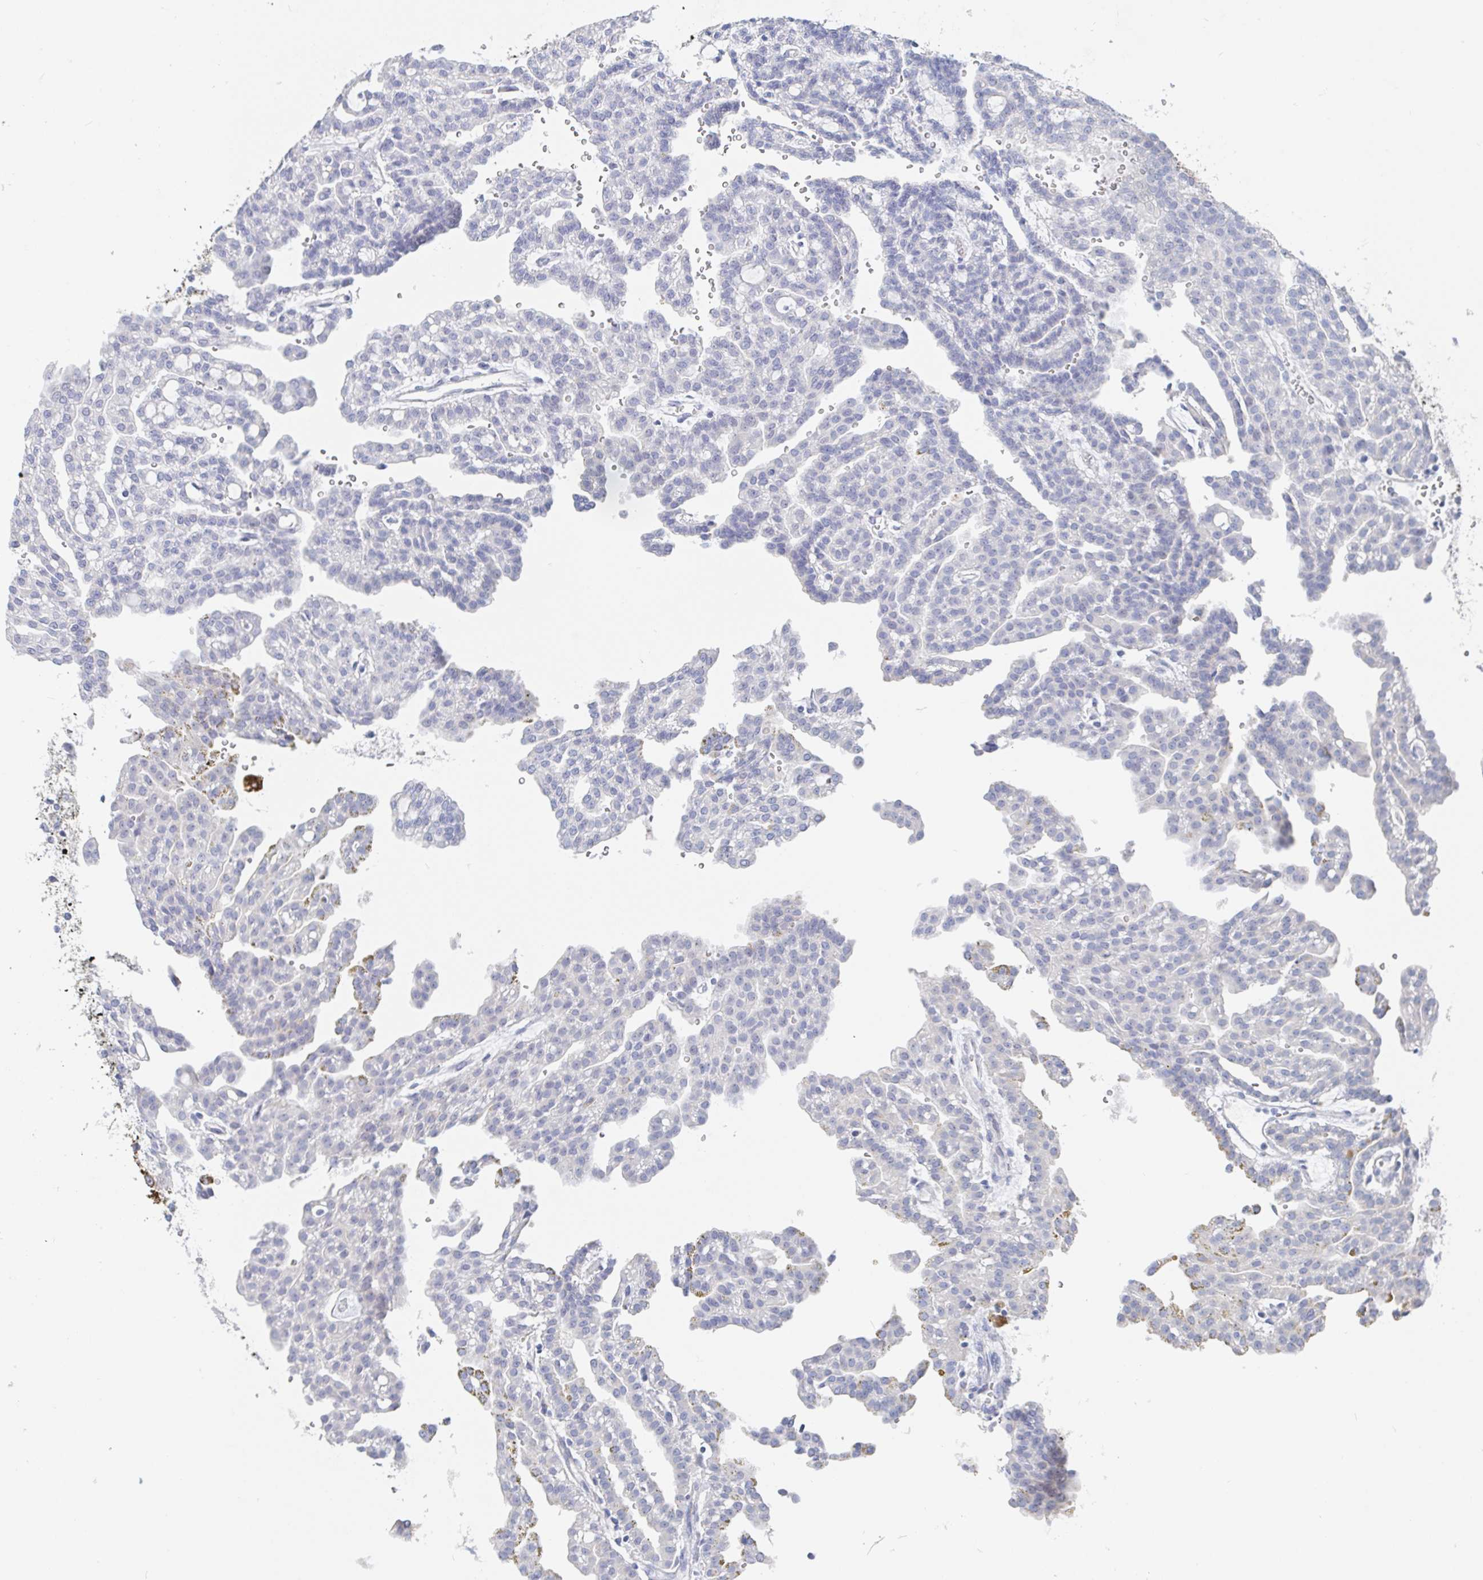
{"staining": {"intensity": "negative", "quantity": "none", "location": "none"}, "tissue": "renal cancer", "cell_type": "Tumor cells", "image_type": "cancer", "snomed": [{"axis": "morphology", "description": "Adenocarcinoma, NOS"}, {"axis": "topography", "description": "Kidney"}], "caption": "Immunohistochemistry (IHC) micrograph of renal cancer (adenocarcinoma) stained for a protein (brown), which shows no expression in tumor cells.", "gene": "ZNF430", "patient": {"sex": "male", "age": 63}}